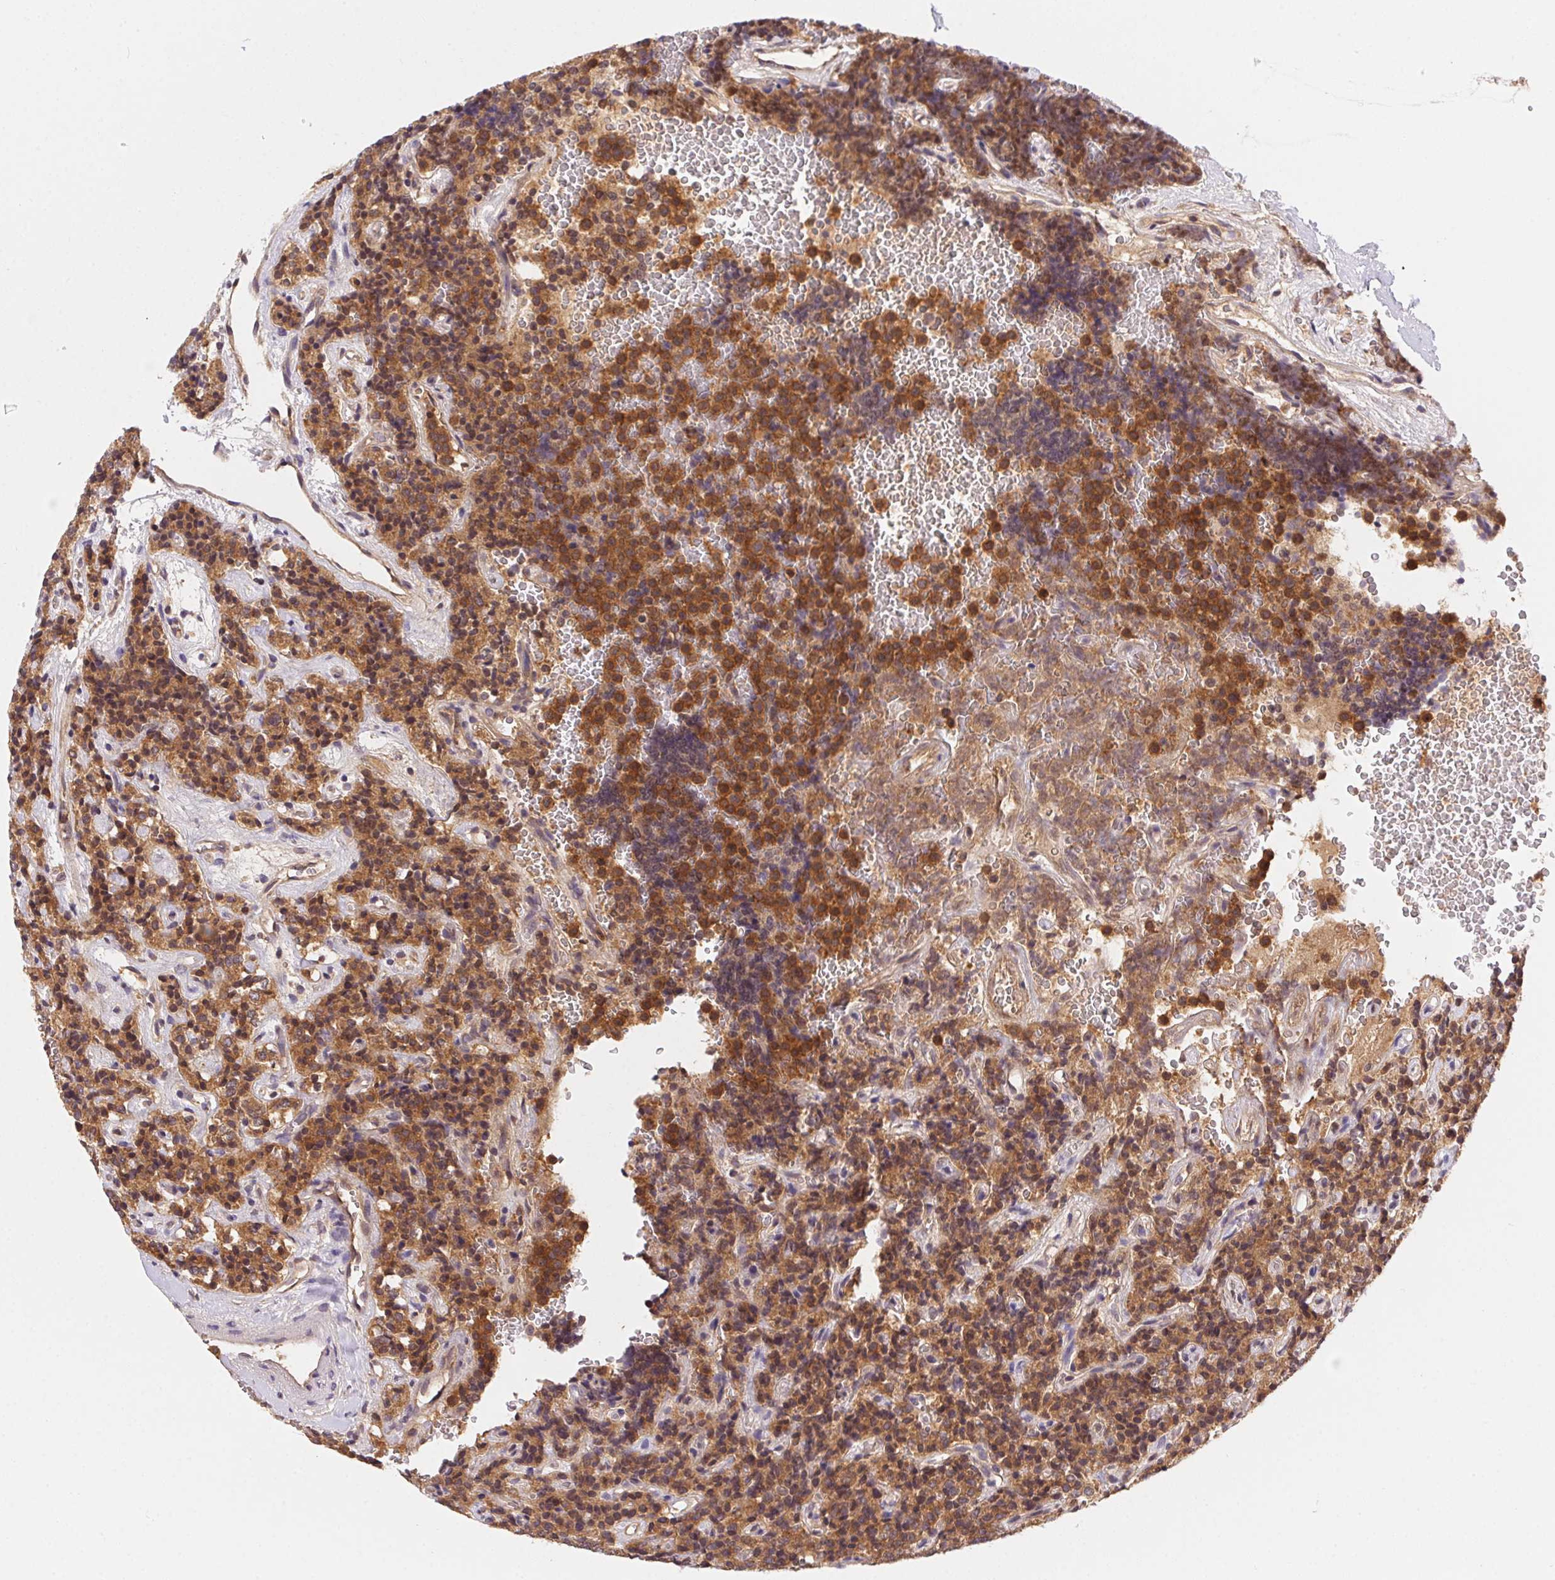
{"staining": {"intensity": "moderate", "quantity": ">75%", "location": "cytoplasmic/membranous"}, "tissue": "carcinoid", "cell_type": "Tumor cells", "image_type": "cancer", "snomed": [{"axis": "morphology", "description": "Carcinoid, malignant, NOS"}, {"axis": "topography", "description": "Pancreas"}], "caption": "A high-resolution photomicrograph shows immunohistochemistry (IHC) staining of carcinoid, which demonstrates moderate cytoplasmic/membranous staining in approximately >75% of tumor cells.", "gene": "PRKAA1", "patient": {"sex": "male", "age": 36}}